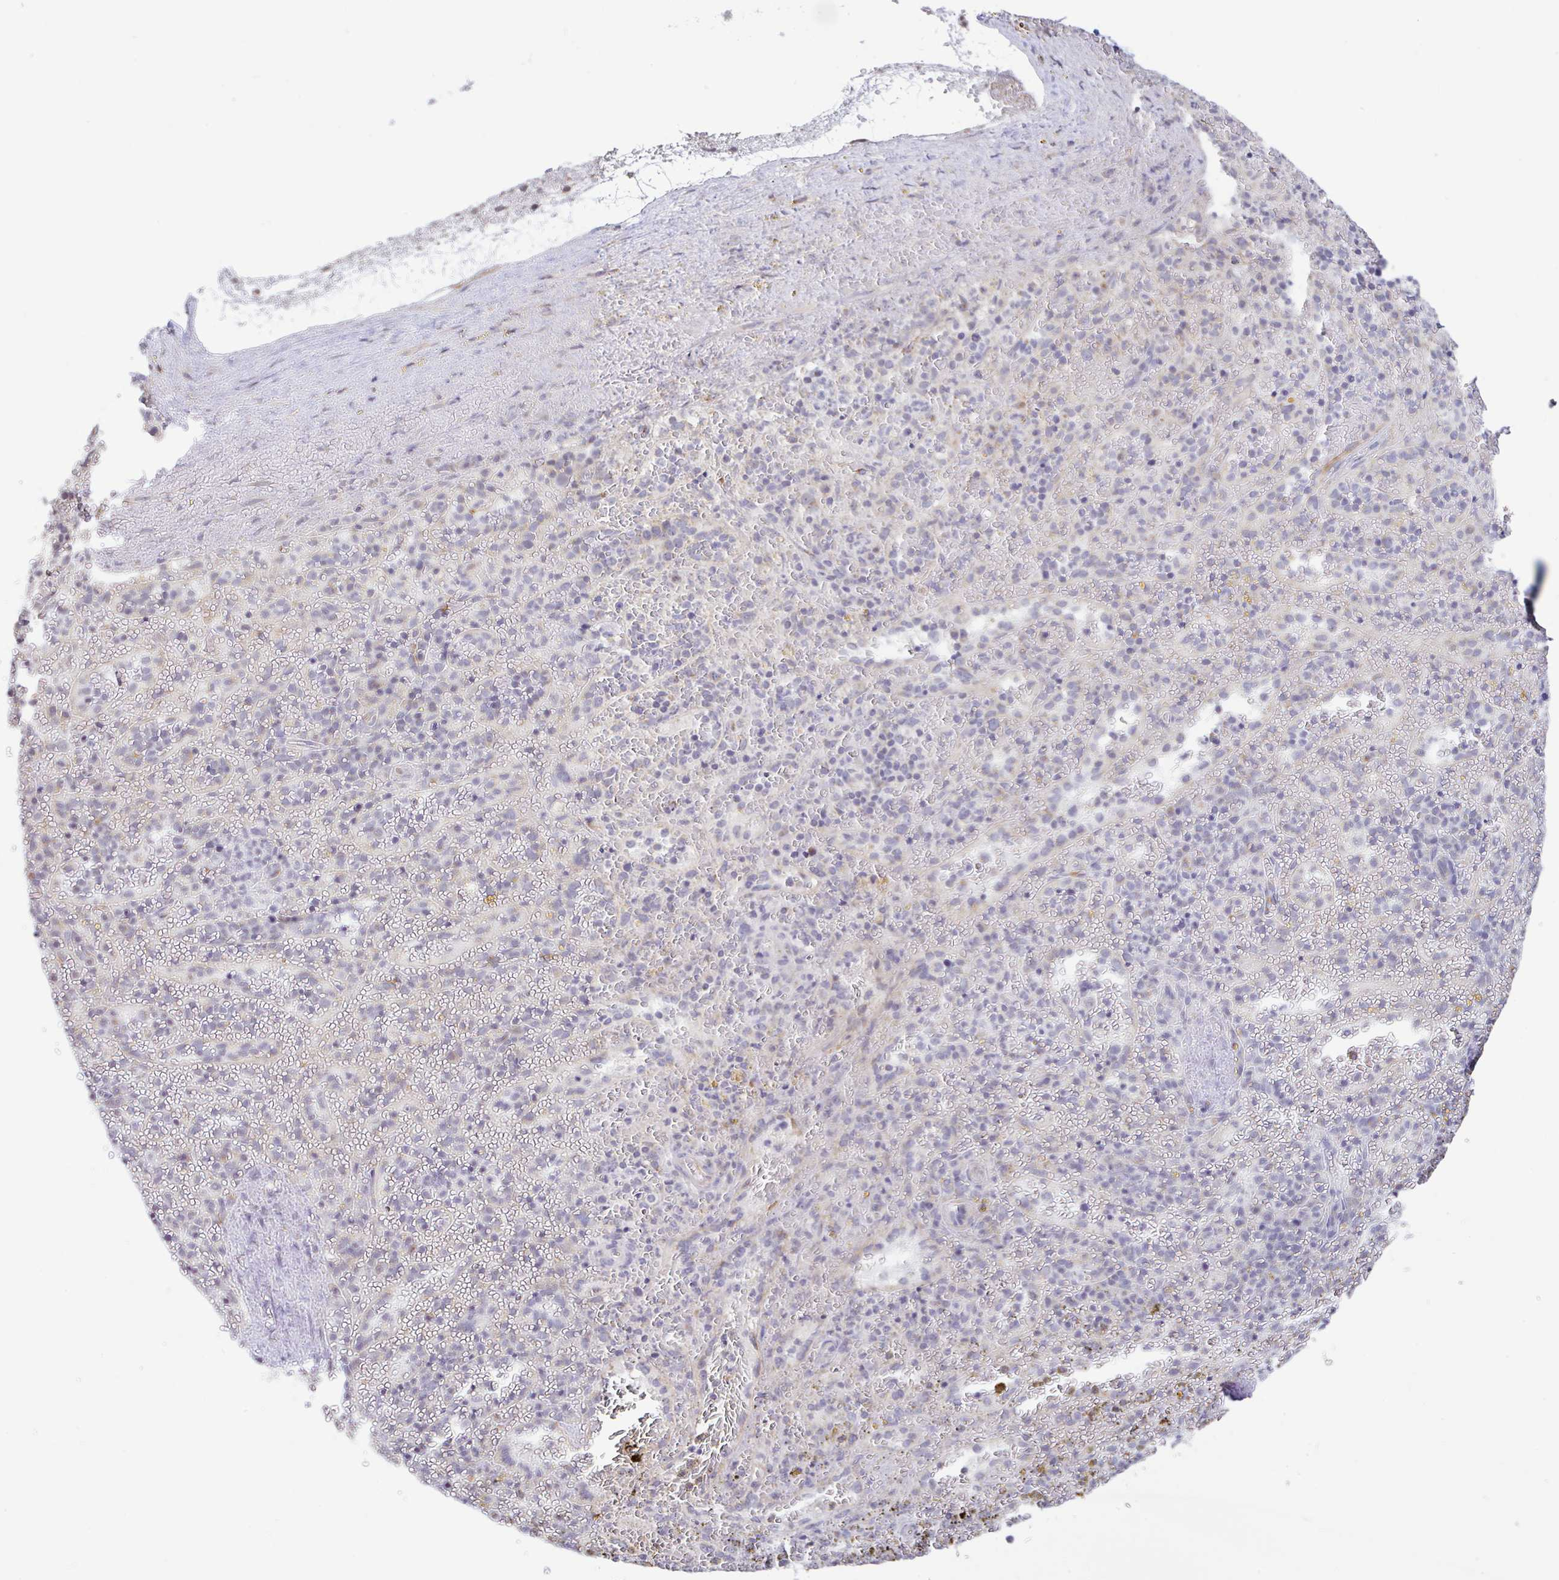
{"staining": {"intensity": "negative", "quantity": "none", "location": "none"}, "tissue": "spleen", "cell_type": "Cells in red pulp", "image_type": "normal", "snomed": [{"axis": "morphology", "description": "Normal tissue, NOS"}, {"axis": "topography", "description": "Spleen"}], "caption": "Photomicrograph shows no significant protein staining in cells in red pulp of unremarkable spleen.", "gene": "PLCD4", "patient": {"sex": "female", "age": 50}}